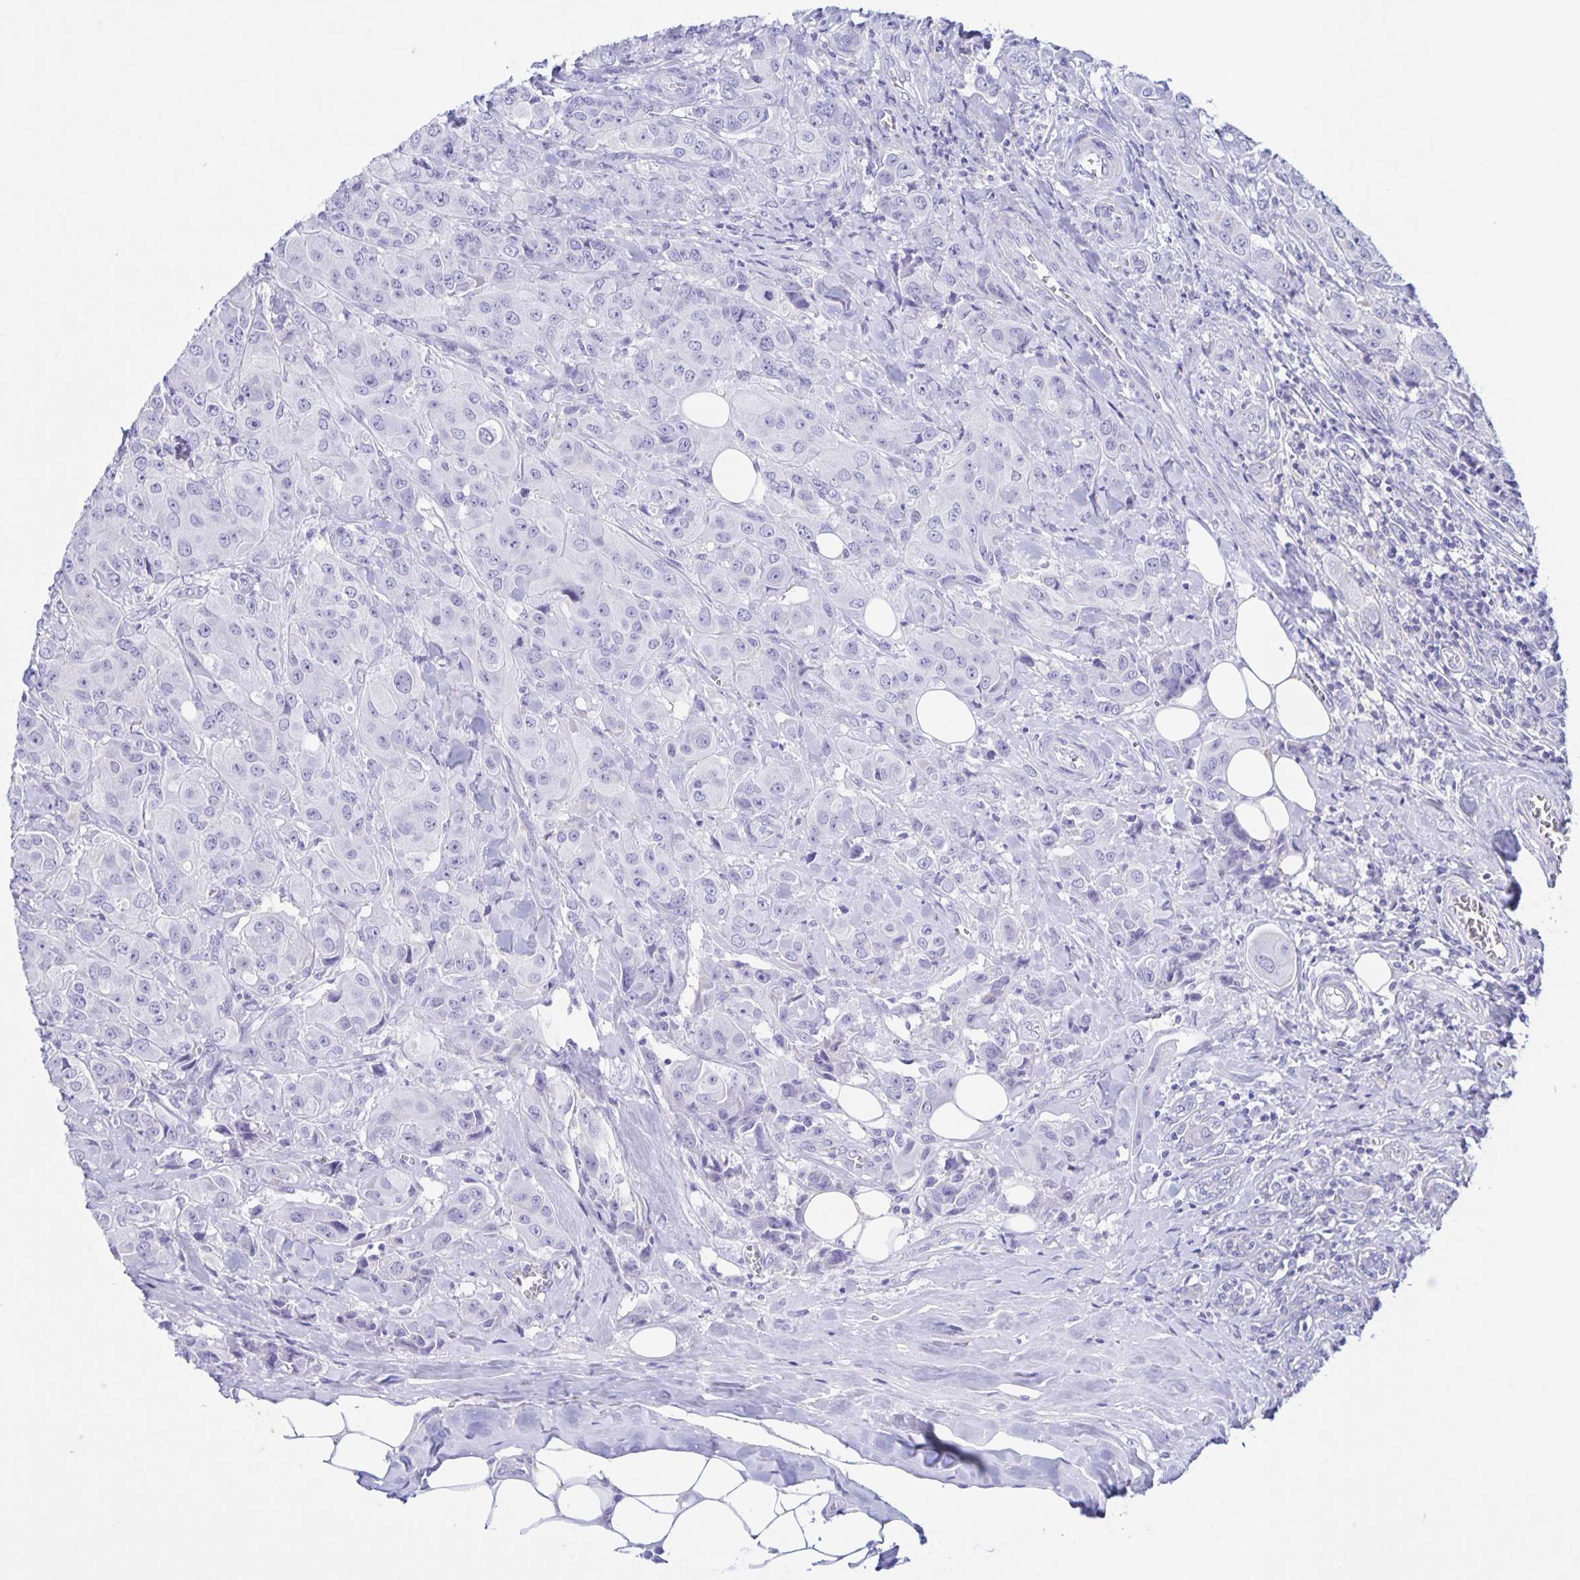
{"staining": {"intensity": "negative", "quantity": "none", "location": "none"}, "tissue": "breast cancer", "cell_type": "Tumor cells", "image_type": "cancer", "snomed": [{"axis": "morphology", "description": "Normal tissue, NOS"}, {"axis": "morphology", "description": "Duct carcinoma"}, {"axis": "topography", "description": "Breast"}], "caption": "This is a histopathology image of IHC staining of intraductal carcinoma (breast), which shows no positivity in tumor cells.", "gene": "DMBT1", "patient": {"sex": "female", "age": 43}}